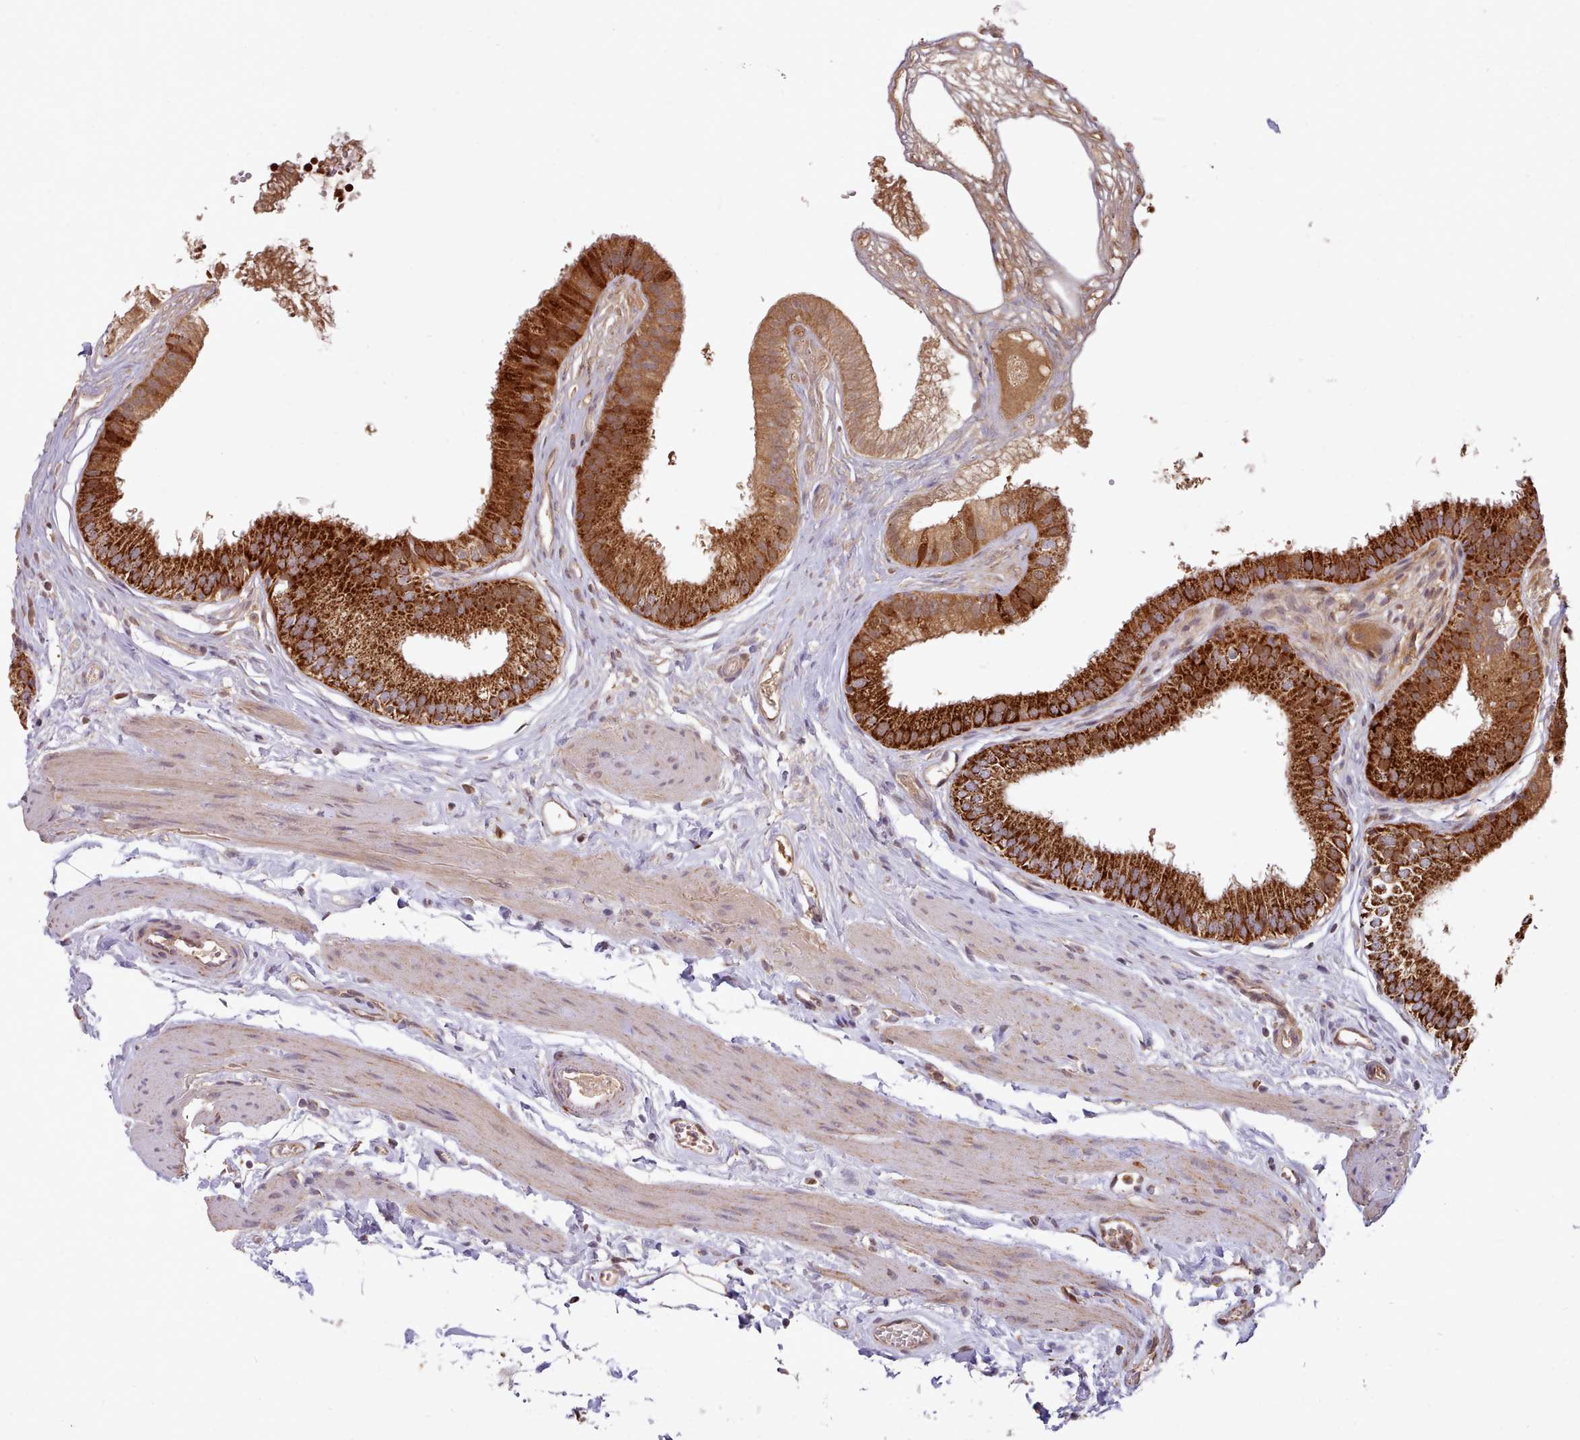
{"staining": {"intensity": "strong", "quantity": ">75%", "location": "cytoplasmic/membranous"}, "tissue": "gallbladder", "cell_type": "Glandular cells", "image_type": "normal", "snomed": [{"axis": "morphology", "description": "Normal tissue, NOS"}, {"axis": "topography", "description": "Gallbladder"}], "caption": "This micrograph shows unremarkable gallbladder stained with immunohistochemistry to label a protein in brown. The cytoplasmic/membranous of glandular cells show strong positivity for the protein. Nuclei are counter-stained blue.", "gene": "HSDL2", "patient": {"sex": "female", "age": 54}}